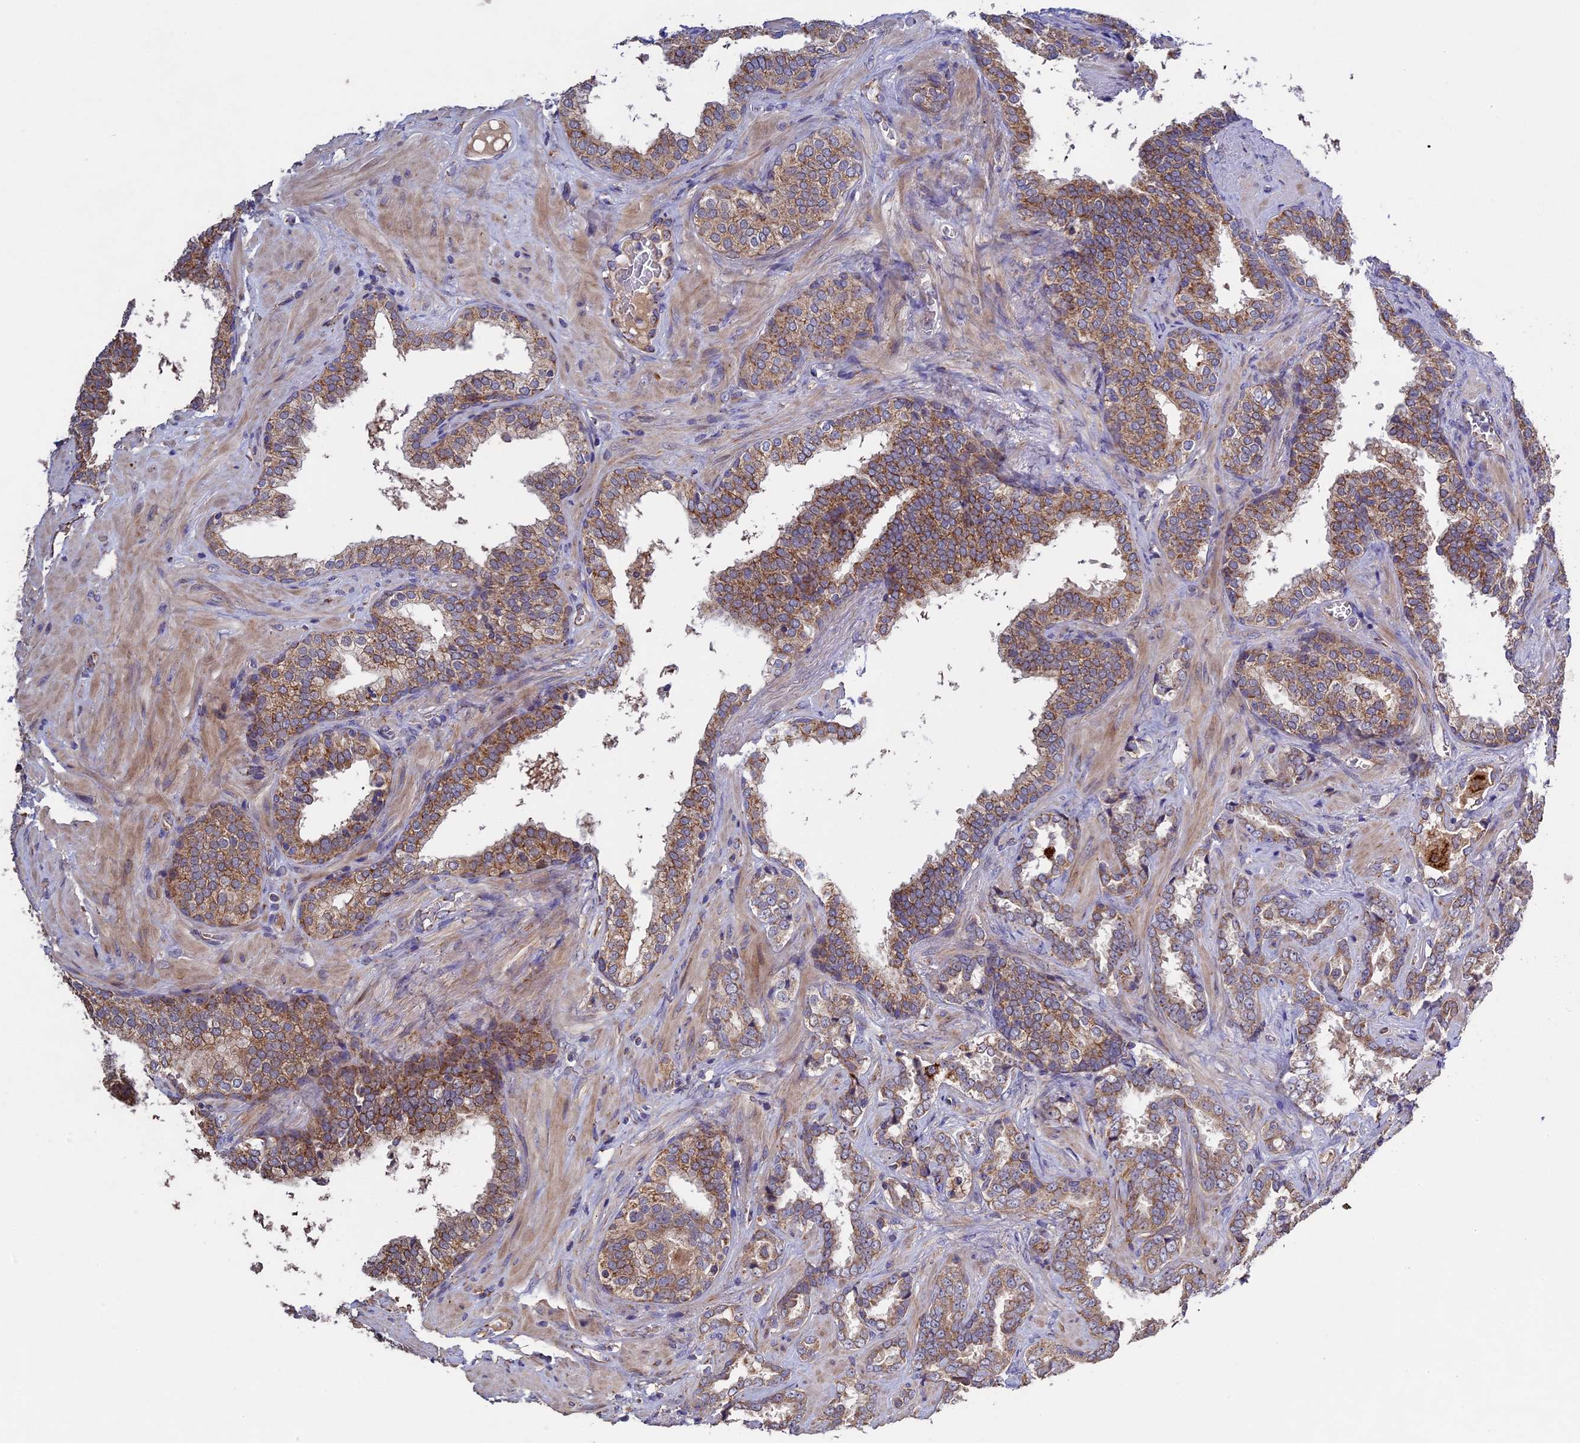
{"staining": {"intensity": "moderate", "quantity": ">75%", "location": "cytoplasmic/membranous"}, "tissue": "prostate cancer", "cell_type": "Tumor cells", "image_type": "cancer", "snomed": [{"axis": "morphology", "description": "Adenocarcinoma, High grade"}, {"axis": "topography", "description": "Prostate and seminal vesicle, NOS"}], "caption": "Prostate high-grade adenocarcinoma stained with DAB (3,3'-diaminobenzidine) IHC exhibits medium levels of moderate cytoplasmic/membranous expression in approximately >75% of tumor cells.", "gene": "RNF17", "patient": {"sex": "male", "age": 67}}